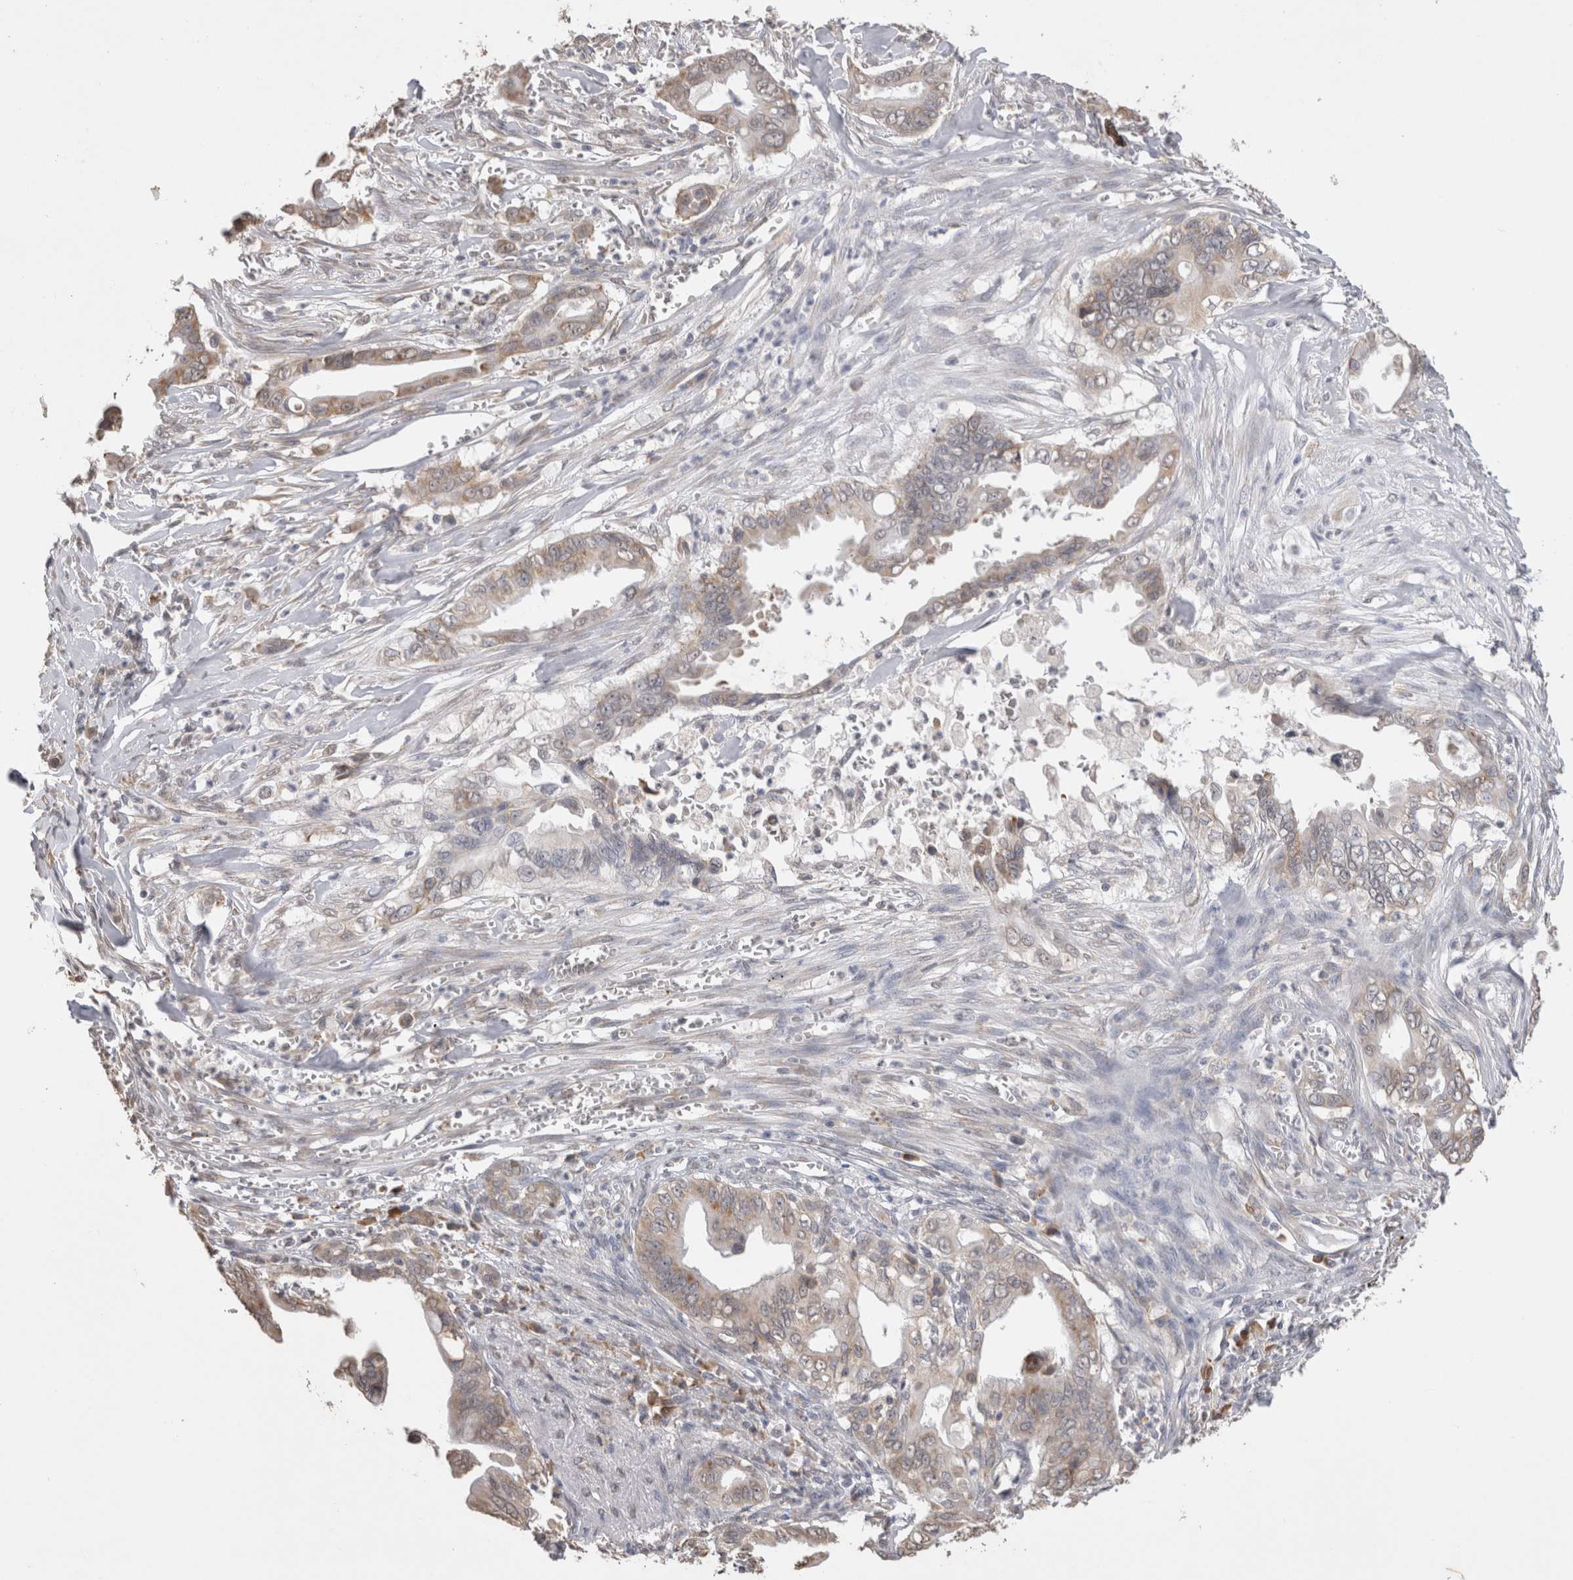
{"staining": {"intensity": "weak", "quantity": ">75%", "location": "cytoplasmic/membranous"}, "tissue": "pancreatic cancer", "cell_type": "Tumor cells", "image_type": "cancer", "snomed": [{"axis": "morphology", "description": "Adenocarcinoma, NOS"}, {"axis": "topography", "description": "Pancreas"}], "caption": "Protein positivity by IHC shows weak cytoplasmic/membranous positivity in about >75% of tumor cells in pancreatic cancer (adenocarcinoma). The protein of interest is shown in brown color, while the nuclei are stained blue.", "gene": "NOMO1", "patient": {"sex": "male", "age": 59}}